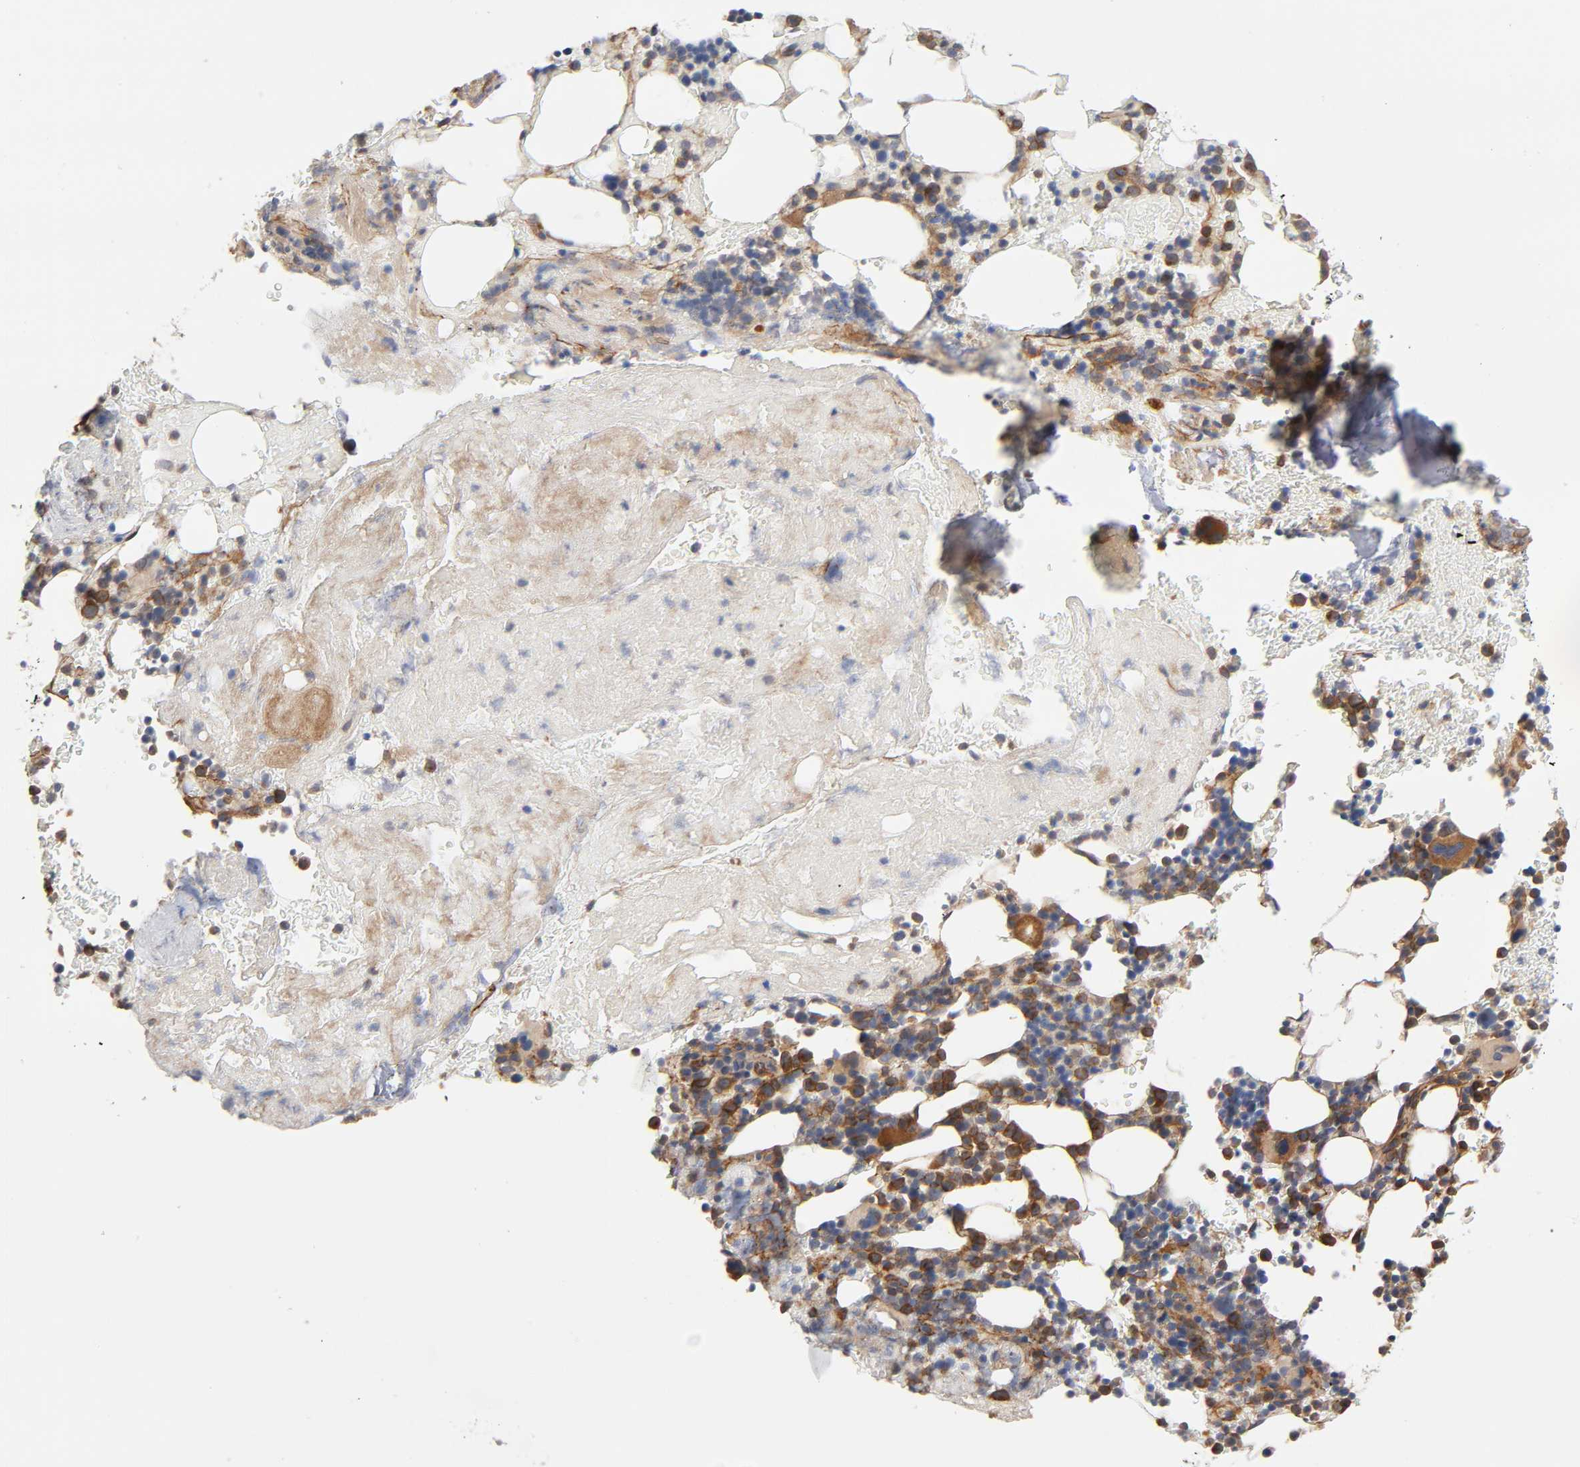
{"staining": {"intensity": "moderate", "quantity": "25%-75%", "location": "cytoplasmic/membranous"}, "tissue": "bone marrow", "cell_type": "Hematopoietic cells", "image_type": "normal", "snomed": [{"axis": "morphology", "description": "Normal tissue, NOS"}, {"axis": "topography", "description": "Bone marrow"}], "caption": "Bone marrow stained with immunohistochemistry reveals moderate cytoplasmic/membranous positivity in approximately 25%-75% of hematopoietic cells. (Brightfield microscopy of DAB IHC at high magnification).", "gene": "RAB13", "patient": {"sex": "female", "age": 73}}